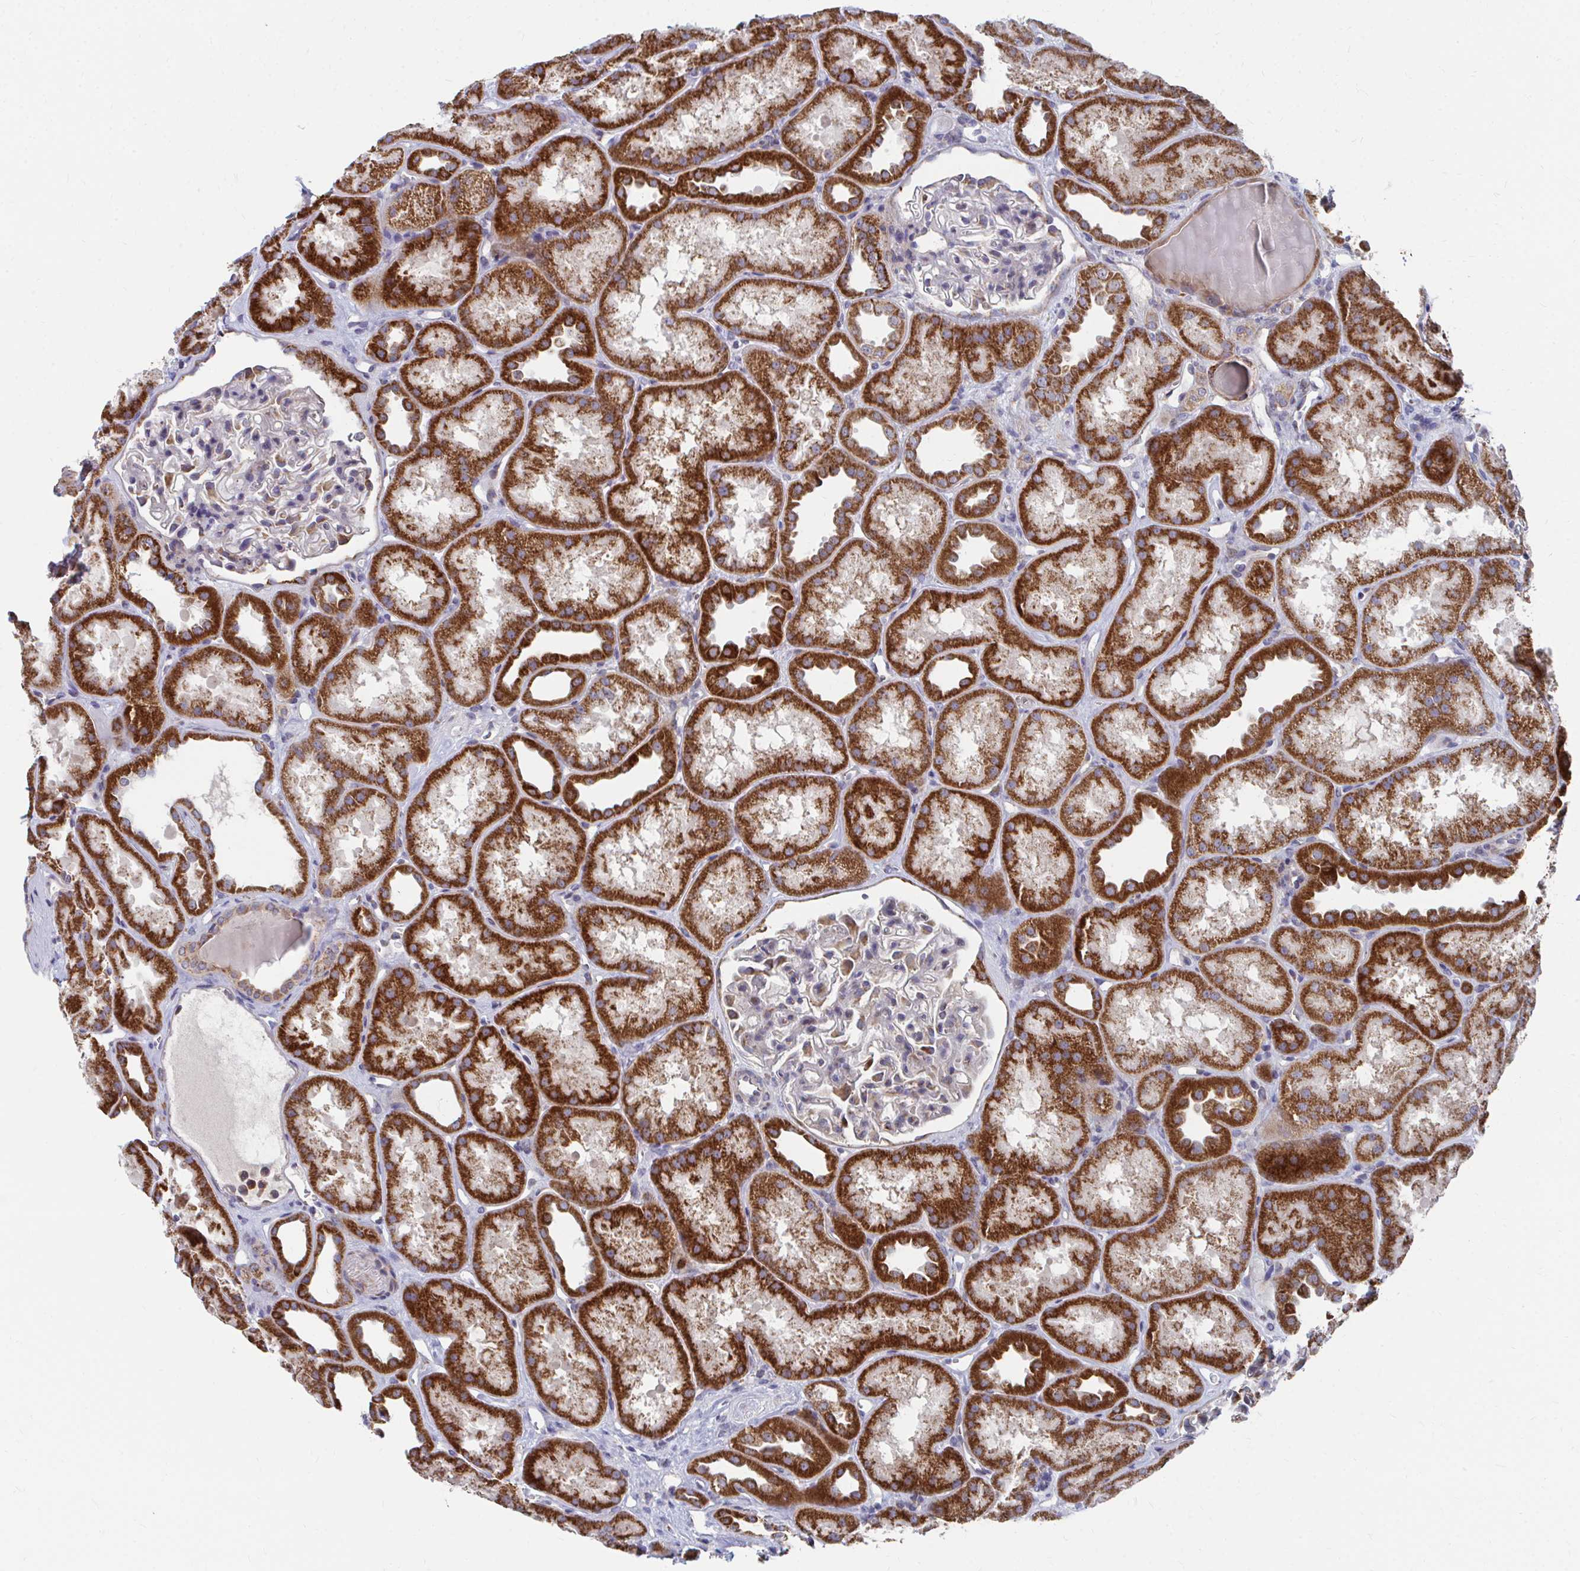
{"staining": {"intensity": "negative", "quantity": "none", "location": "none"}, "tissue": "kidney", "cell_type": "Cells in glomeruli", "image_type": "normal", "snomed": [{"axis": "morphology", "description": "Normal tissue, NOS"}, {"axis": "topography", "description": "Kidney"}], "caption": "Immunohistochemistry photomicrograph of unremarkable kidney: kidney stained with DAB (3,3'-diaminobenzidine) displays no significant protein positivity in cells in glomeruli. (DAB IHC visualized using brightfield microscopy, high magnification).", "gene": "PEX3", "patient": {"sex": "male", "age": 61}}